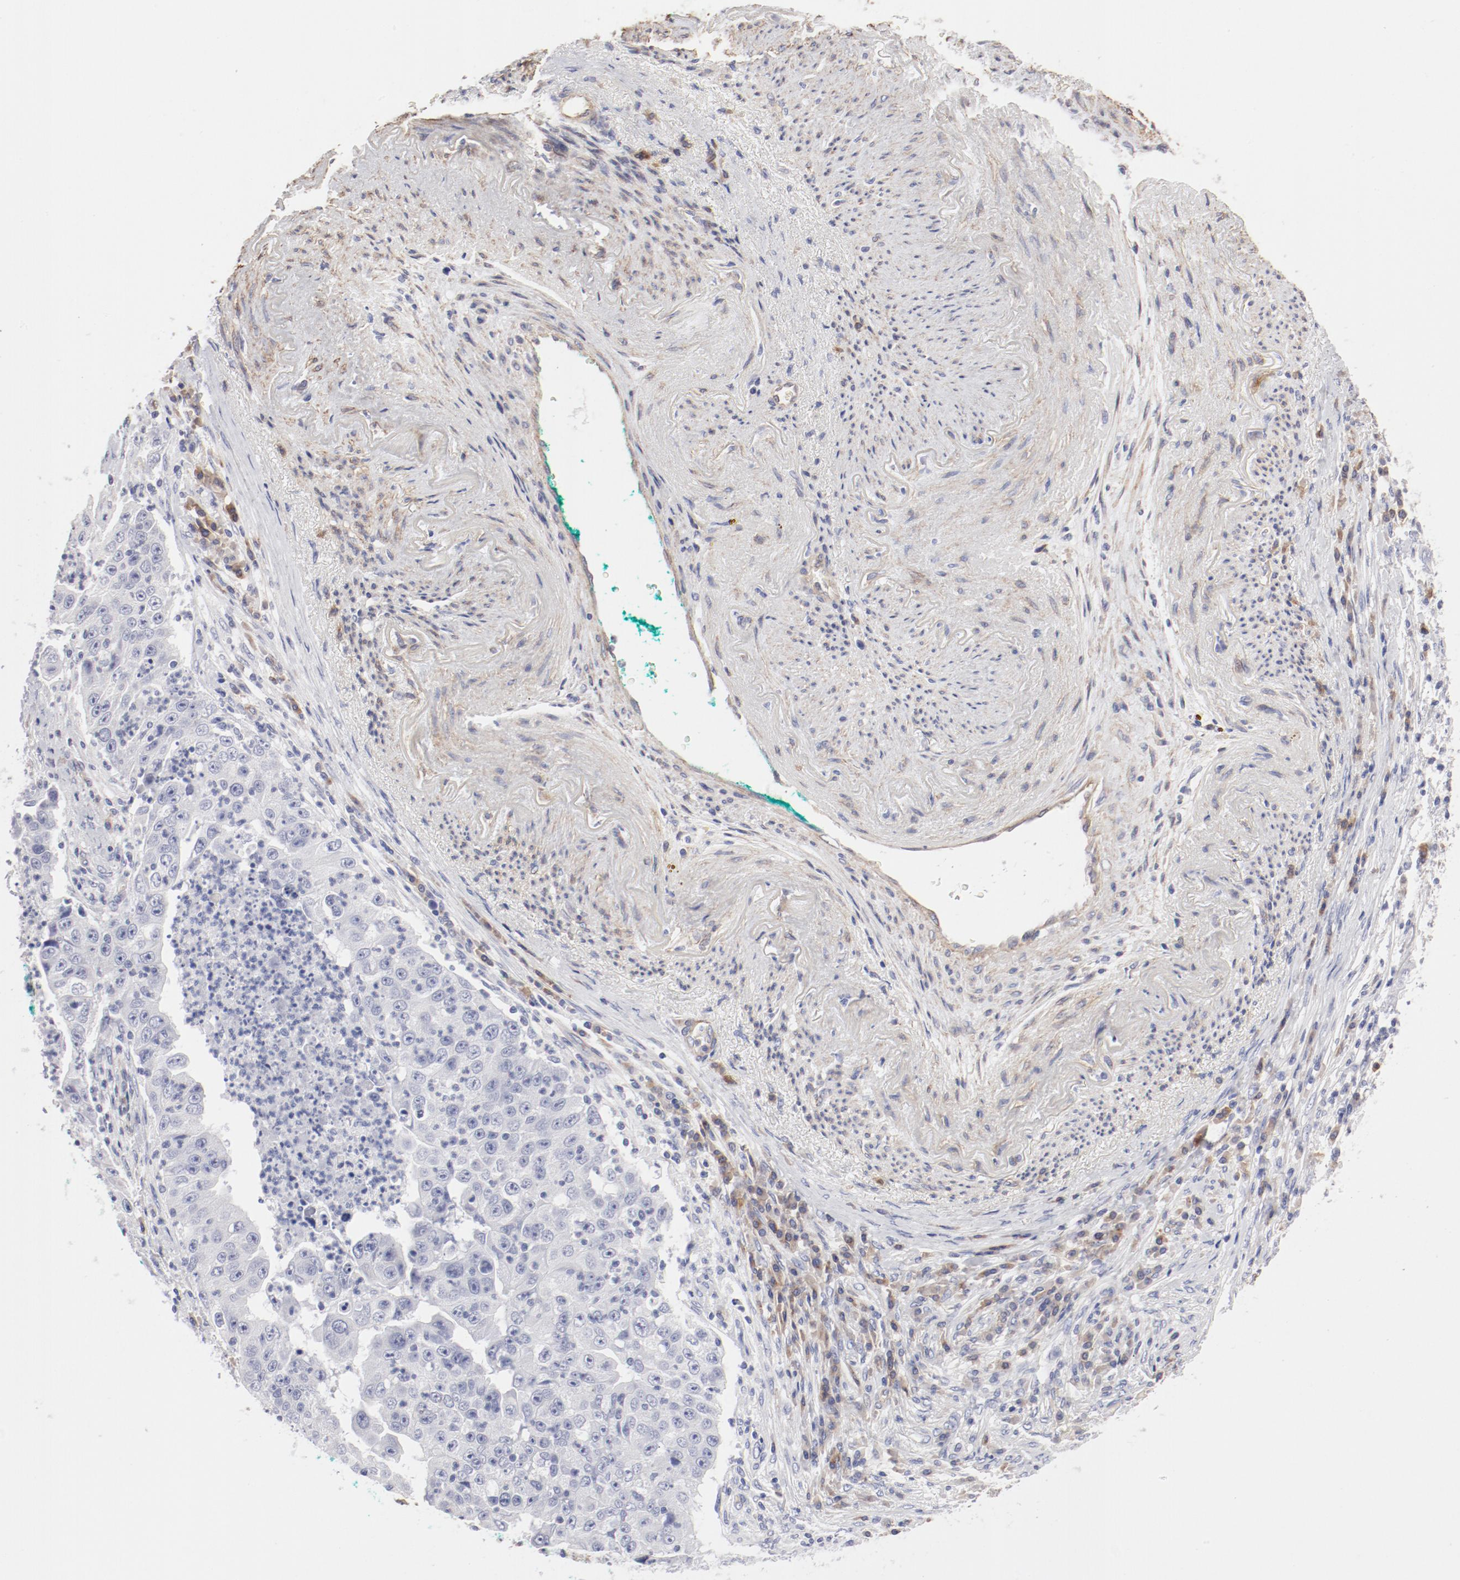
{"staining": {"intensity": "negative", "quantity": "none", "location": "none"}, "tissue": "lung cancer", "cell_type": "Tumor cells", "image_type": "cancer", "snomed": [{"axis": "morphology", "description": "Squamous cell carcinoma, NOS"}, {"axis": "topography", "description": "Lung"}], "caption": "Micrograph shows no protein positivity in tumor cells of squamous cell carcinoma (lung) tissue. (Stains: DAB immunohistochemistry (IHC) with hematoxylin counter stain, Microscopy: brightfield microscopy at high magnification).", "gene": "LAX1", "patient": {"sex": "male", "age": 64}}